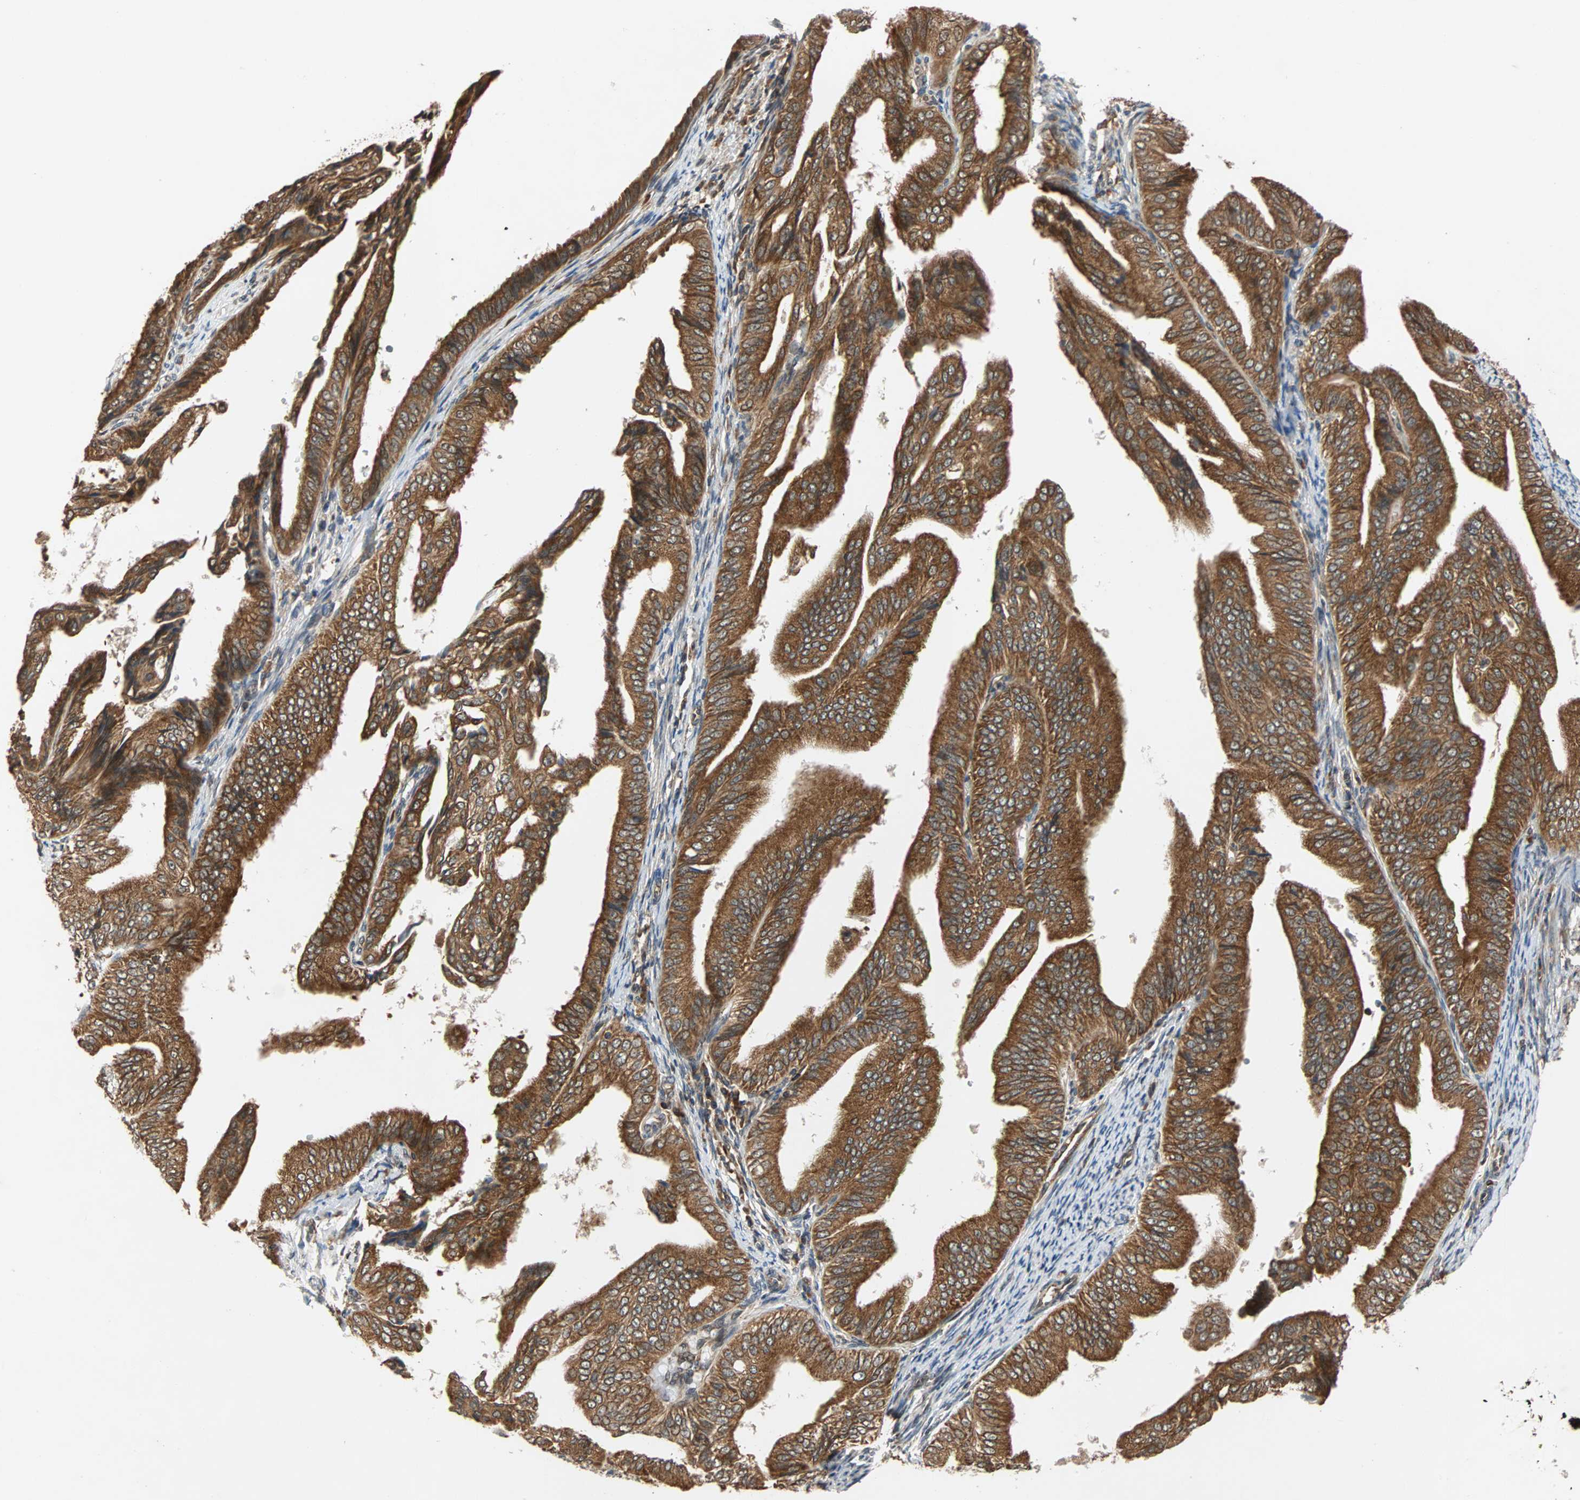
{"staining": {"intensity": "strong", "quantity": ">75%", "location": "cytoplasmic/membranous"}, "tissue": "endometrial cancer", "cell_type": "Tumor cells", "image_type": "cancer", "snomed": [{"axis": "morphology", "description": "Adenocarcinoma, NOS"}, {"axis": "topography", "description": "Endometrium"}], "caption": "Human adenocarcinoma (endometrial) stained for a protein (brown) displays strong cytoplasmic/membranous positive staining in approximately >75% of tumor cells.", "gene": "AUP1", "patient": {"sex": "female", "age": 58}}